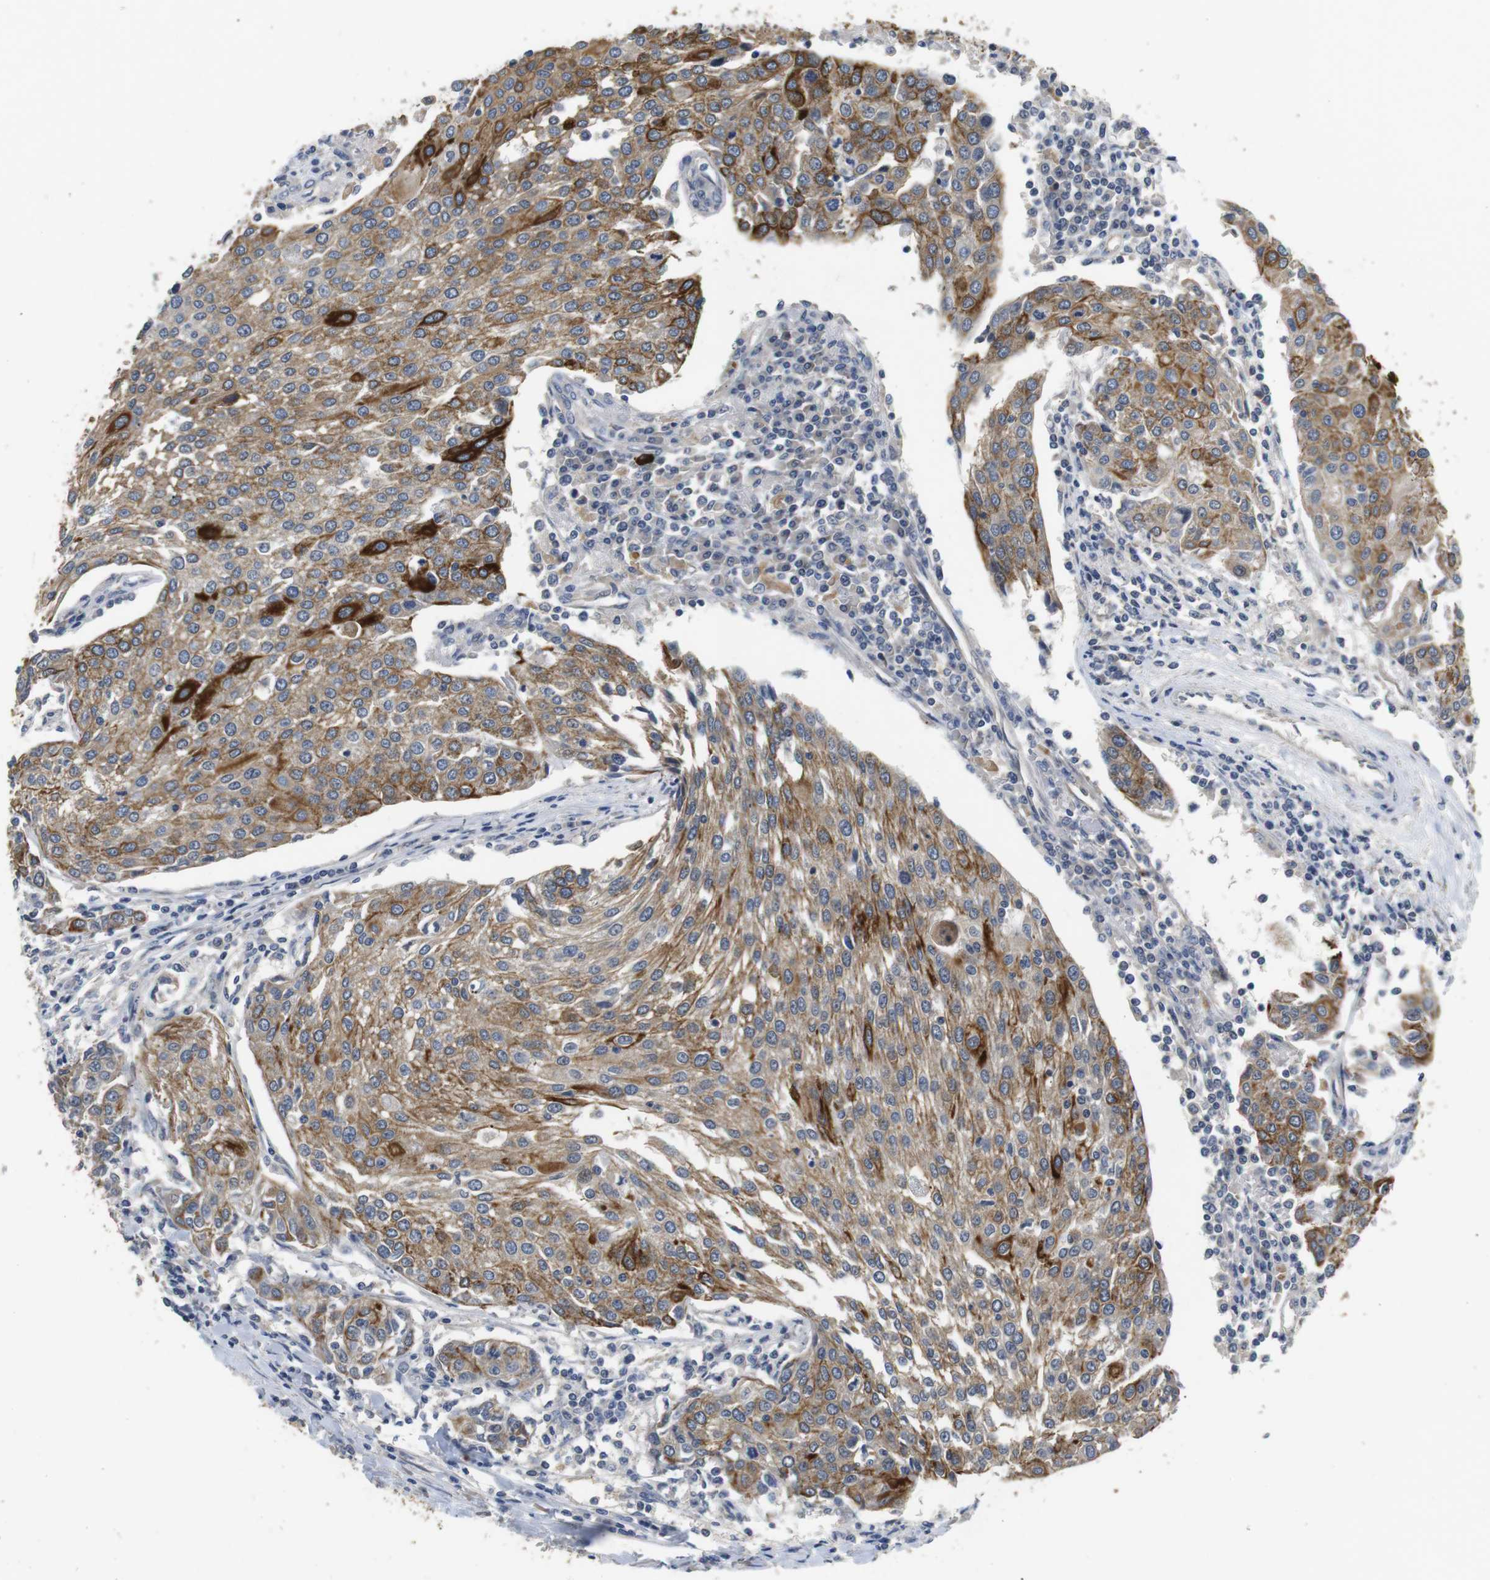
{"staining": {"intensity": "moderate", "quantity": ">75%", "location": "cytoplasmic/membranous"}, "tissue": "urothelial cancer", "cell_type": "Tumor cells", "image_type": "cancer", "snomed": [{"axis": "morphology", "description": "Urothelial carcinoma, High grade"}, {"axis": "topography", "description": "Urinary bladder"}], "caption": "IHC (DAB) staining of human urothelial cancer reveals moderate cytoplasmic/membranous protein expression in approximately >75% of tumor cells. (DAB (3,3'-diaminobenzidine) = brown stain, brightfield microscopy at high magnification).", "gene": "ADGRL3", "patient": {"sex": "female", "age": 85}}